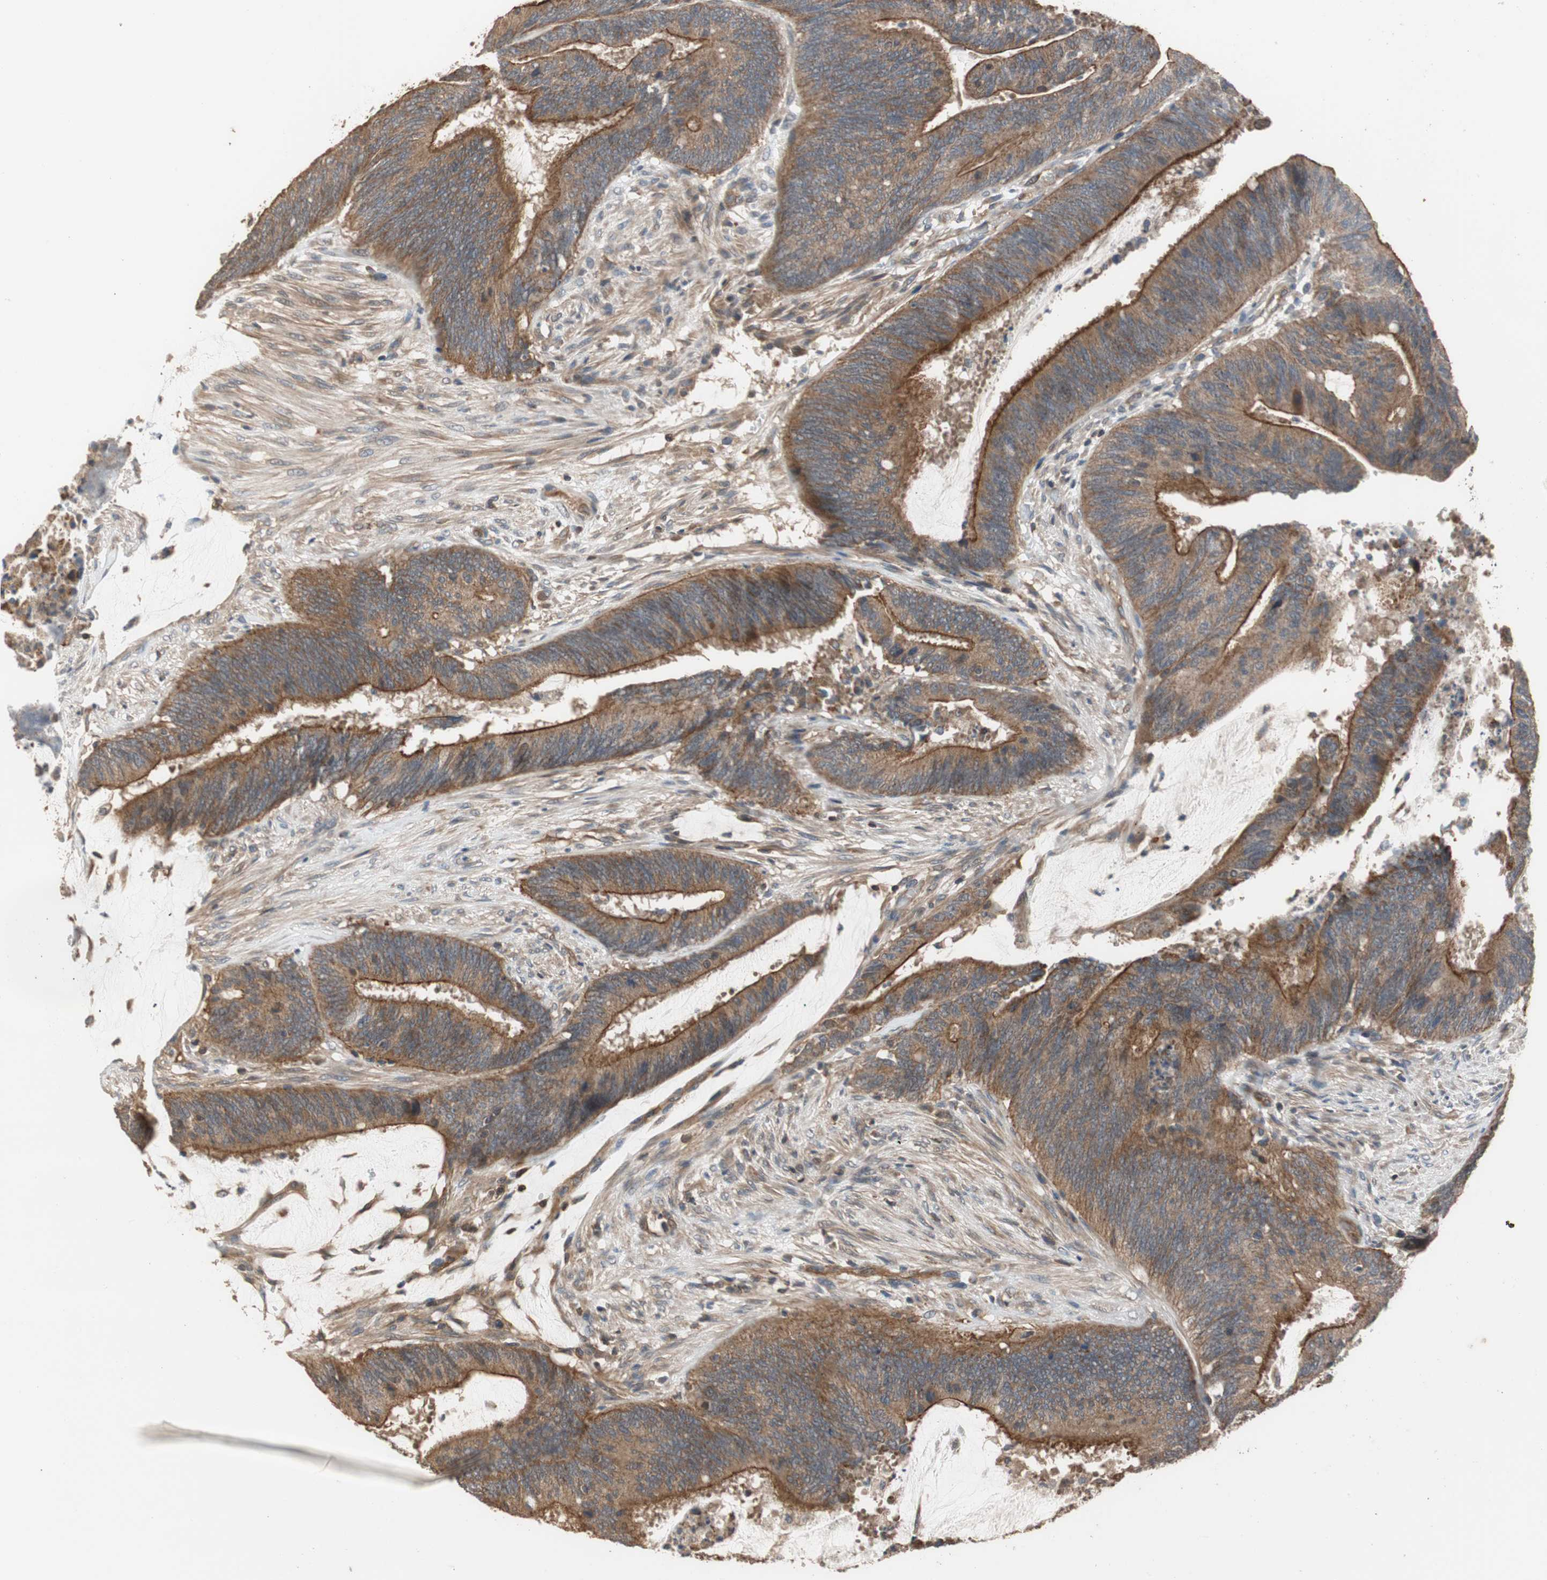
{"staining": {"intensity": "strong", "quantity": ">75%", "location": "cytoplasmic/membranous"}, "tissue": "colorectal cancer", "cell_type": "Tumor cells", "image_type": "cancer", "snomed": [{"axis": "morphology", "description": "Adenocarcinoma, NOS"}, {"axis": "topography", "description": "Rectum"}], "caption": "A histopathology image of colorectal cancer stained for a protein exhibits strong cytoplasmic/membranous brown staining in tumor cells.", "gene": "MAP4K2", "patient": {"sex": "female", "age": 66}}